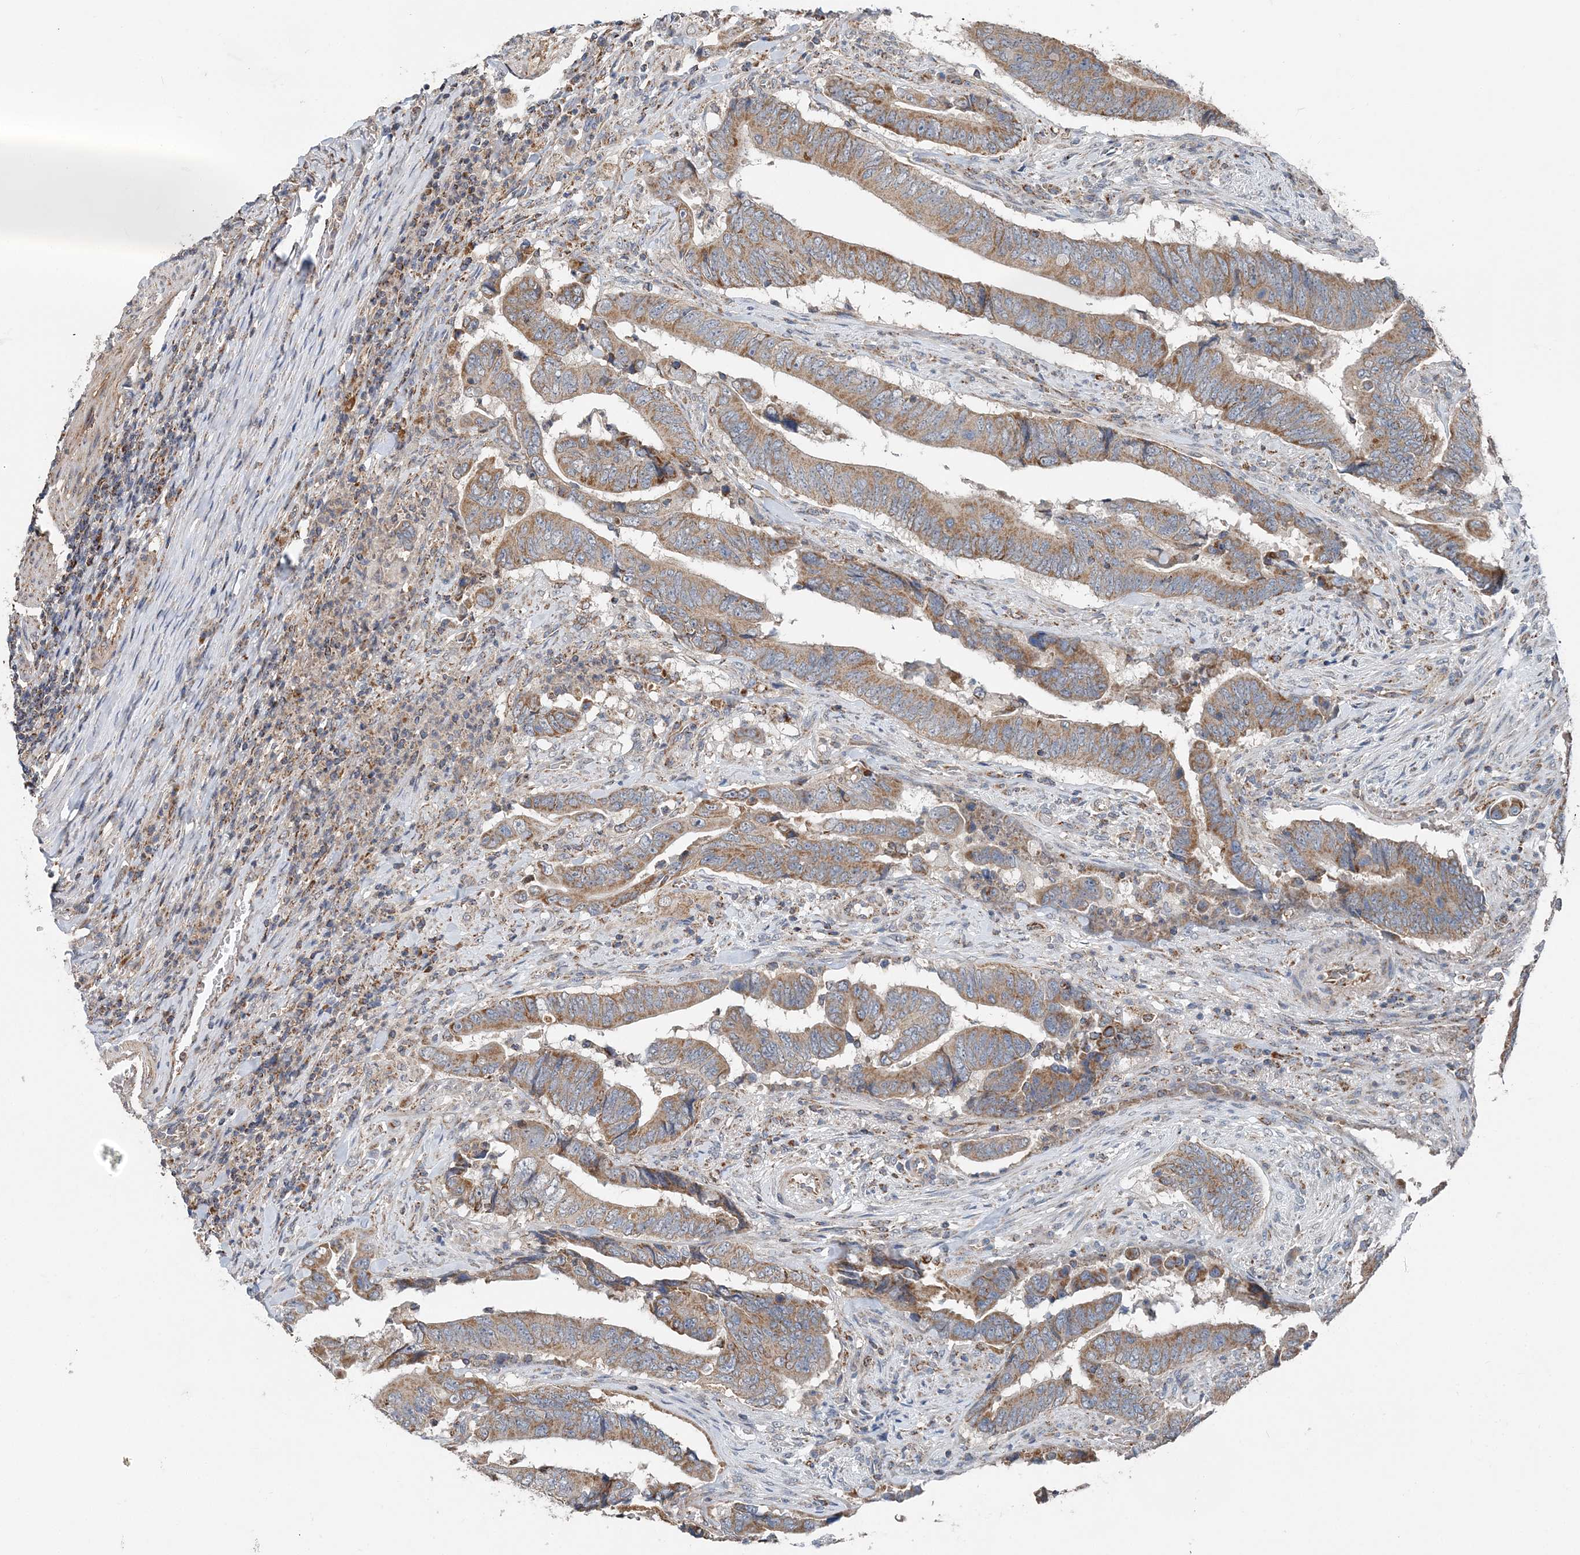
{"staining": {"intensity": "moderate", "quantity": ">75%", "location": "cytoplasmic/membranous"}, "tissue": "colorectal cancer", "cell_type": "Tumor cells", "image_type": "cancer", "snomed": [{"axis": "morphology", "description": "Normal tissue, NOS"}, {"axis": "morphology", "description": "Adenocarcinoma, NOS"}, {"axis": "topography", "description": "Colon"}], "caption": "Colorectal cancer (adenocarcinoma) tissue shows moderate cytoplasmic/membranous staining in approximately >75% of tumor cells", "gene": "SPRY2", "patient": {"sex": "male", "age": 56}}